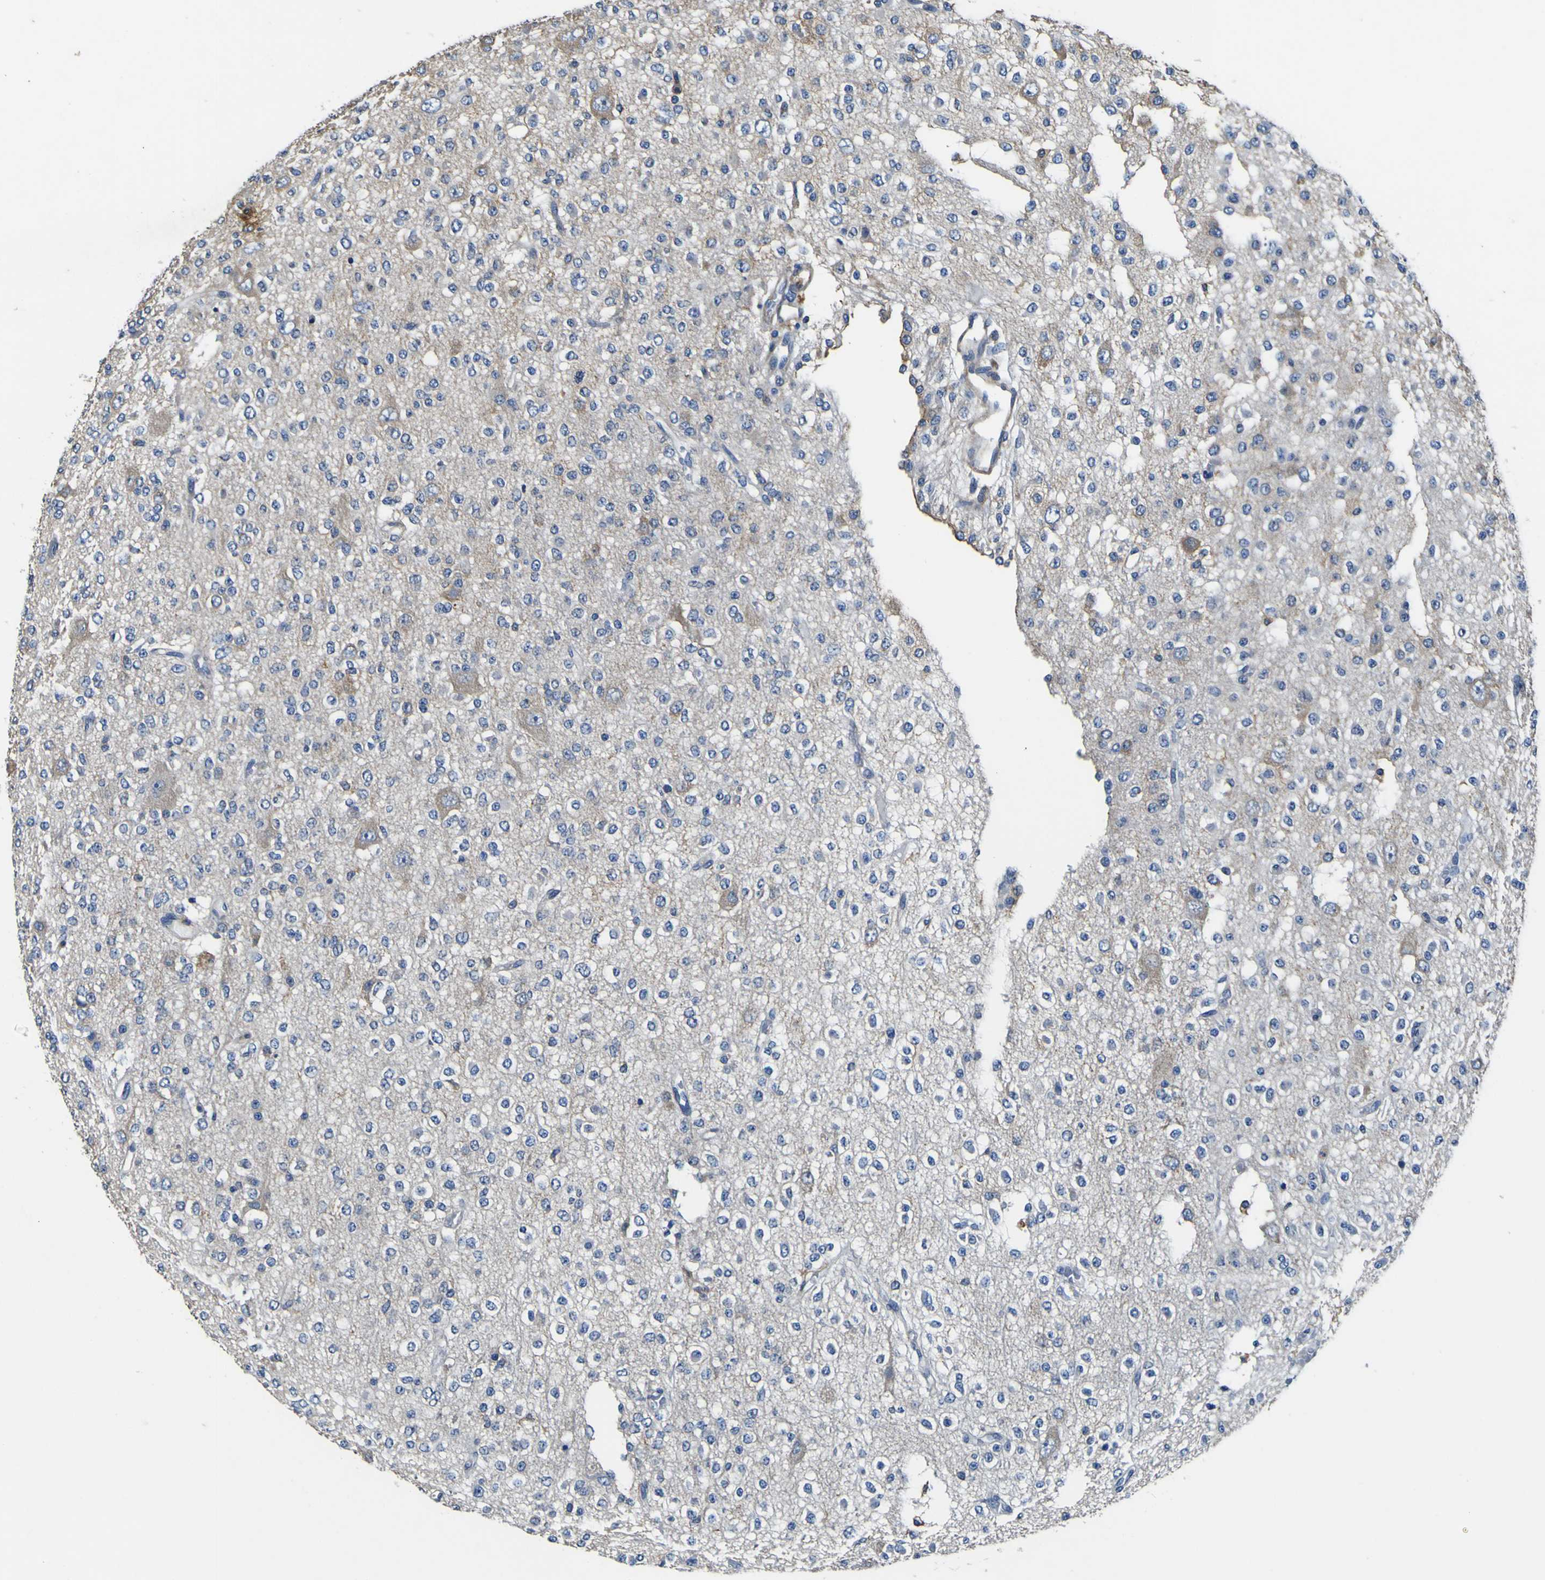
{"staining": {"intensity": "negative", "quantity": "none", "location": "none"}, "tissue": "glioma", "cell_type": "Tumor cells", "image_type": "cancer", "snomed": [{"axis": "morphology", "description": "Glioma, malignant, Low grade"}, {"axis": "topography", "description": "Brain"}], "caption": "An IHC photomicrograph of glioma is shown. There is no staining in tumor cells of glioma.", "gene": "CNR2", "patient": {"sex": "male", "age": 38}}